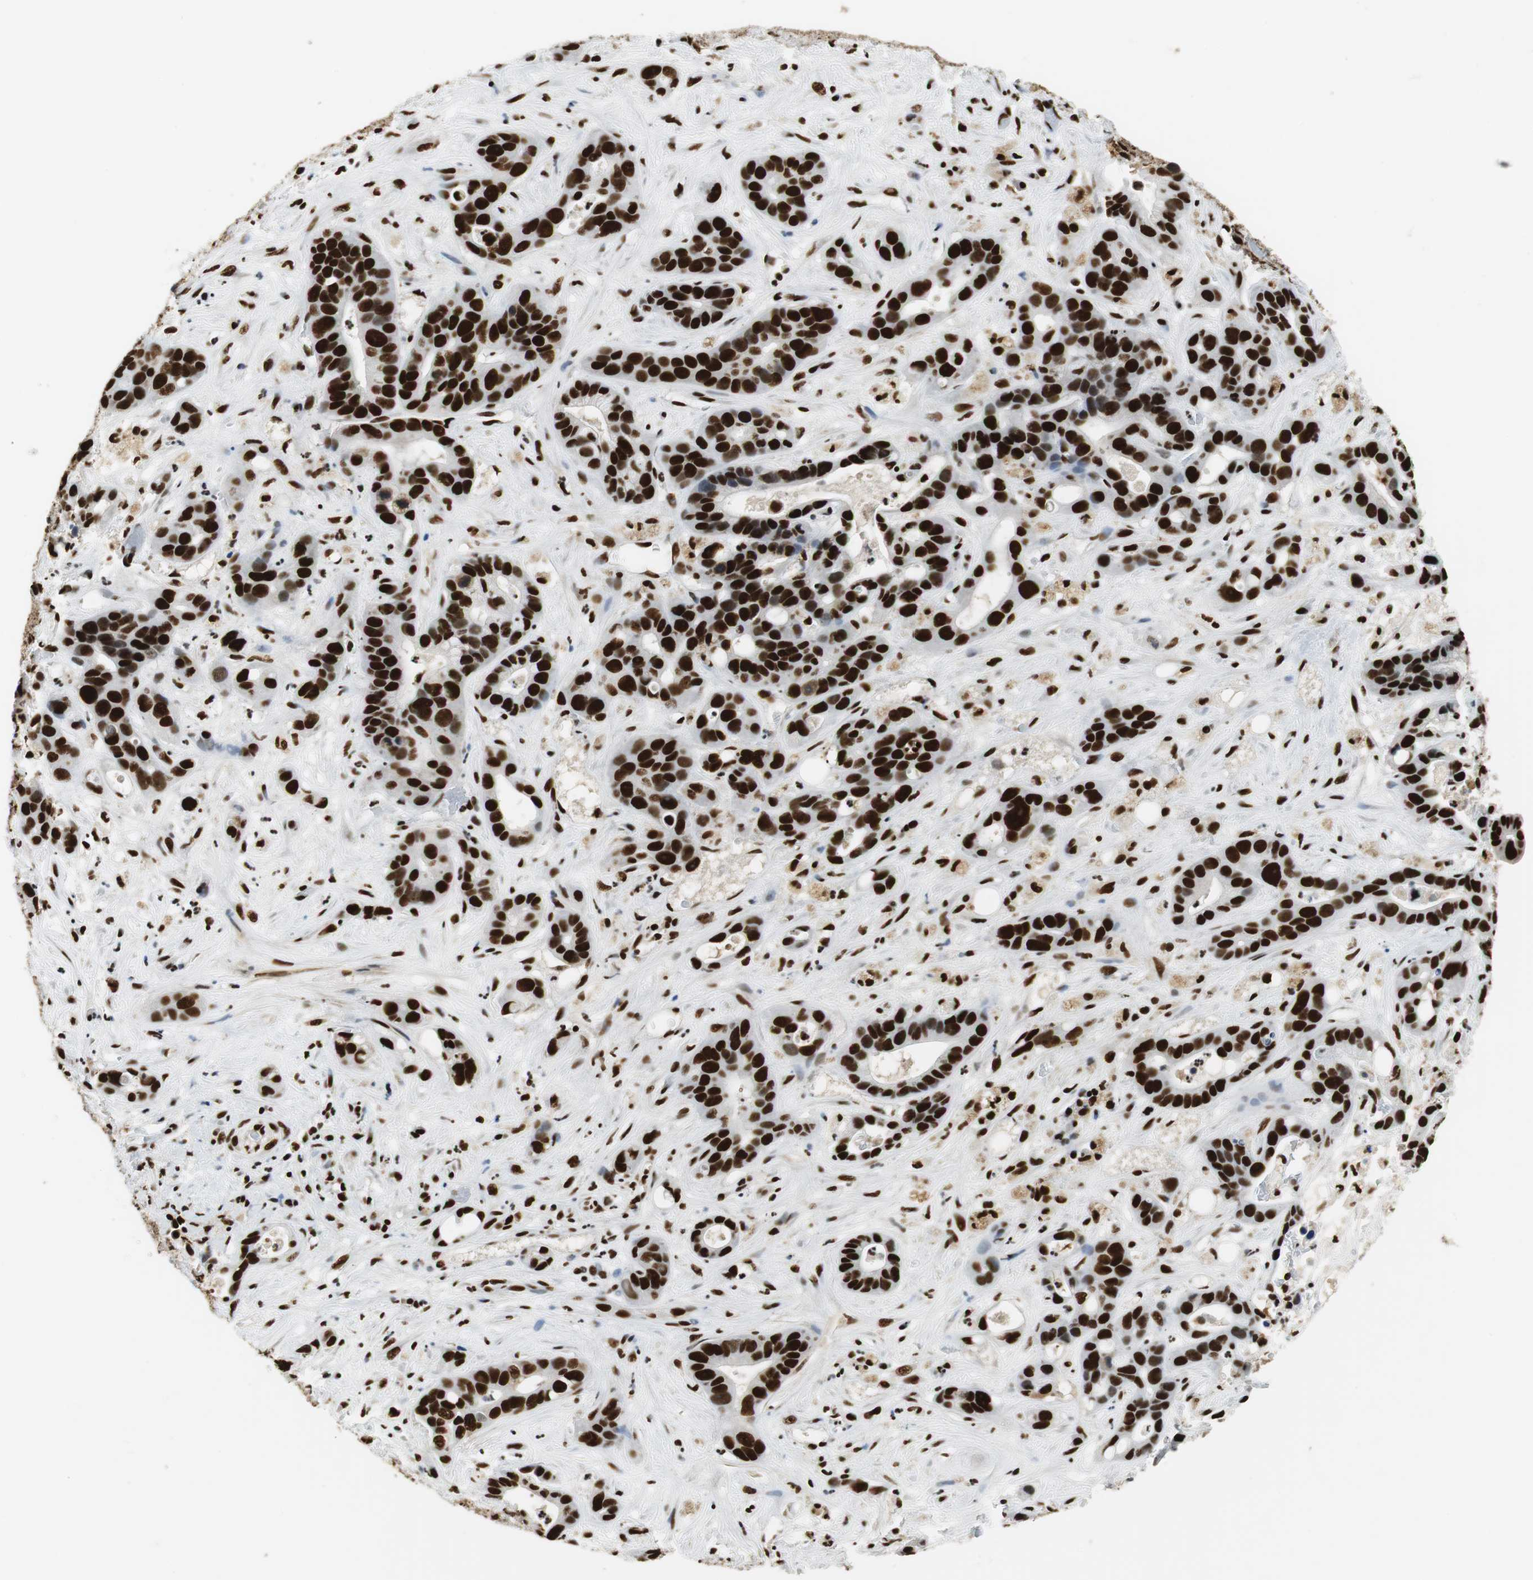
{"staining": {"intensity": "strong", "quantity": ">75%", "location": "nuclear"}, "tissue": "liver cancer", "cell_type": "Tumor cells", "image_type": "cancer", "snomed": [{"axis": "morphology", "description": "Cholangiocarcinoma"}, {"axis": "topography", "description": "Liver"}], "caption": "Brown immunohistochemical staining in cholangiocarcinoma (liver) demonstrates strong nuclear positivity in about >75% of tumor cells. The protein is stained brown, and the nuclei are stained in blue (DAB (3,3'-diaminobenzidine) IHC with brightfield microscopy, high magnification).", "gene": "PRKDC", "patient": {"sex": "female", "age": 65}}